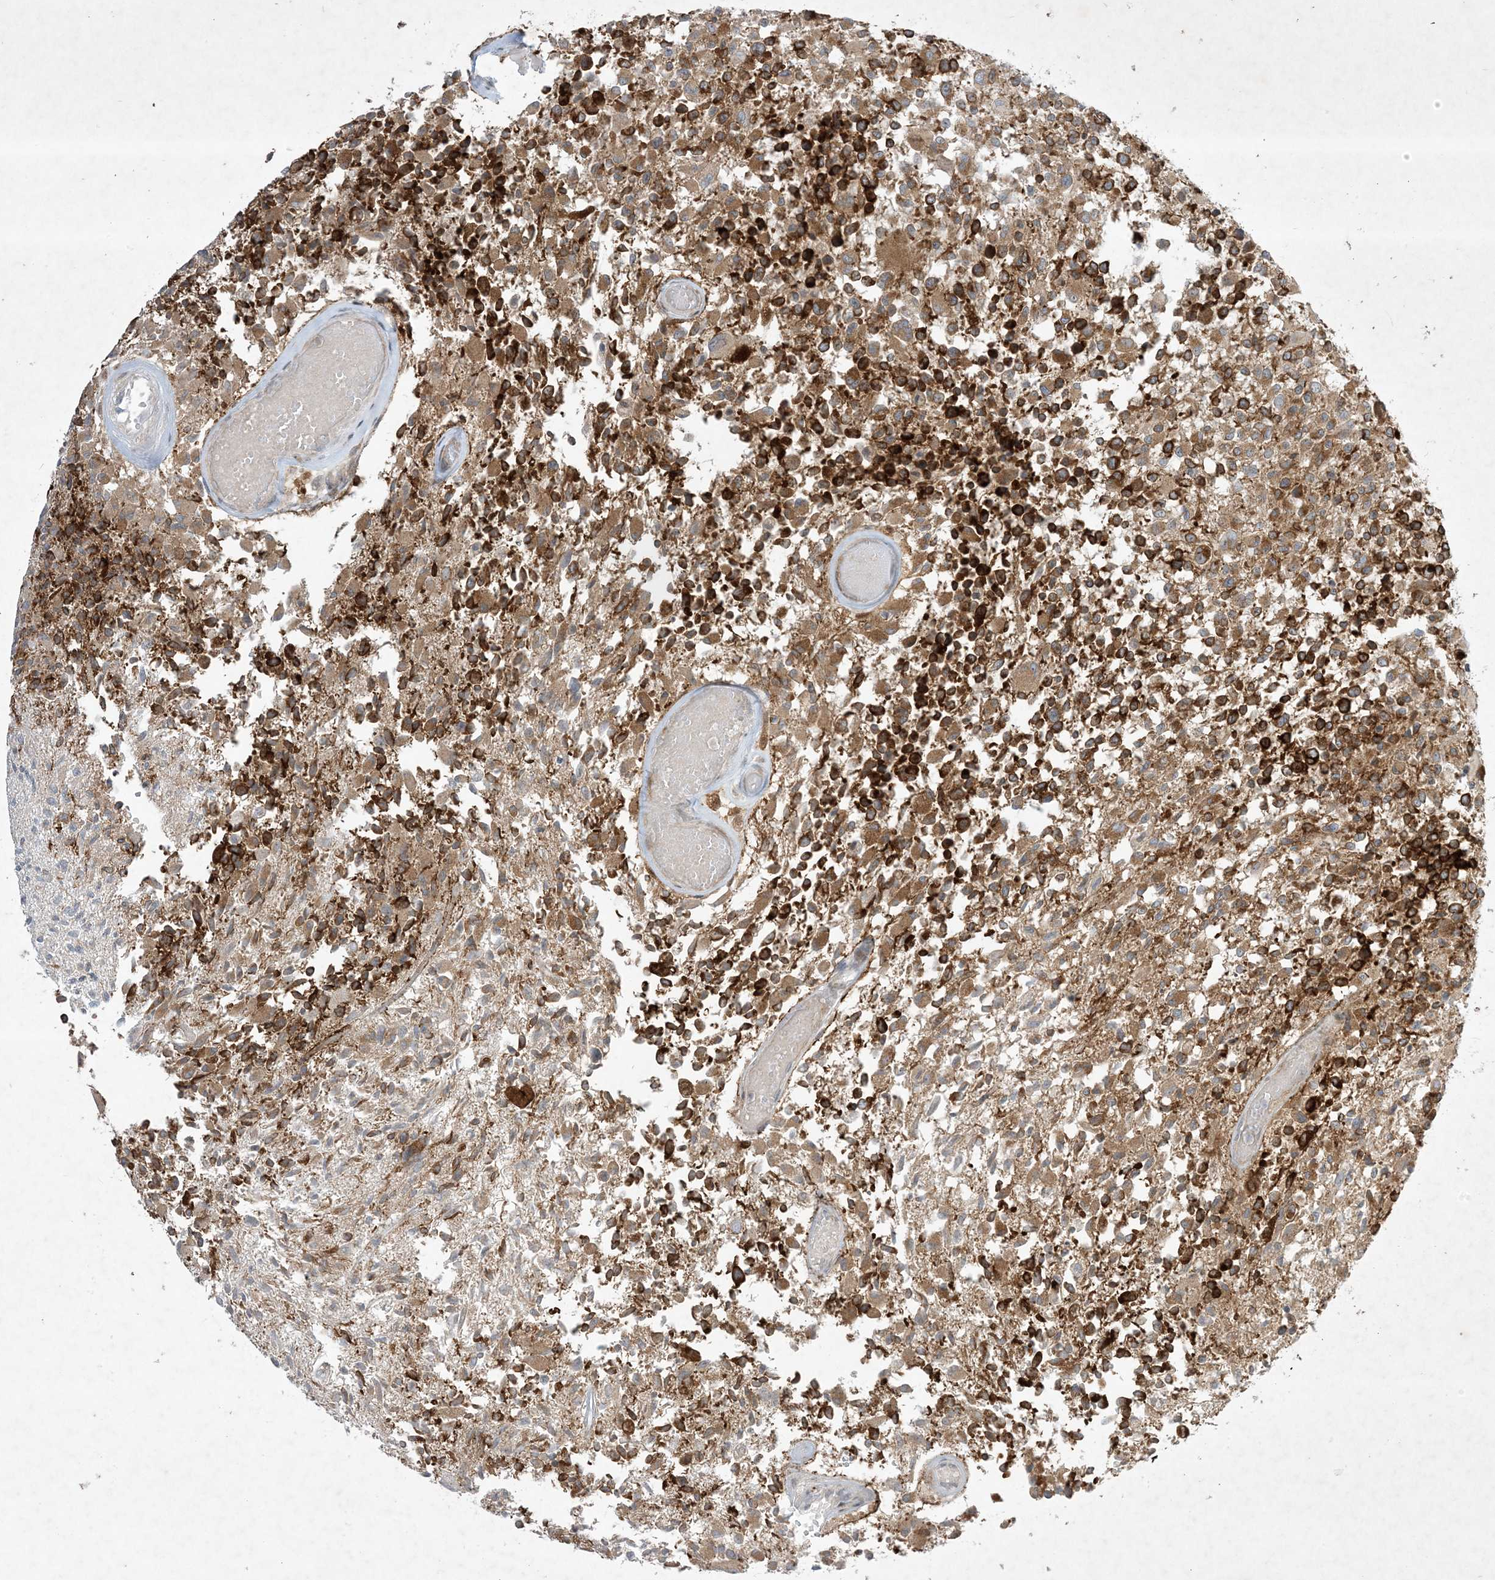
{"staining": {"intensity": "moderate", "quantity": ">75%", "location": "cytoplasmic/membranous"}, "tissue": "glioma", "cell_type": "Tumor cells", "image_type": "cancer", "snomed": [{"axis": "morphology", "description": "Glioma, malignant, High grade"}, {"axis": "morphology", "description": "Glioblastoma, NOS"}, {"axis": "topography", "description": "Brain"}], "caption": "Brown immunohistochemical staining in human glioblastoma demonstrates moderate cytoplasmic/membranous positivity in approximately >75% of tumor cells.", "gene": "SOGA3", "patient": {"sex": "male", "age": 60}}